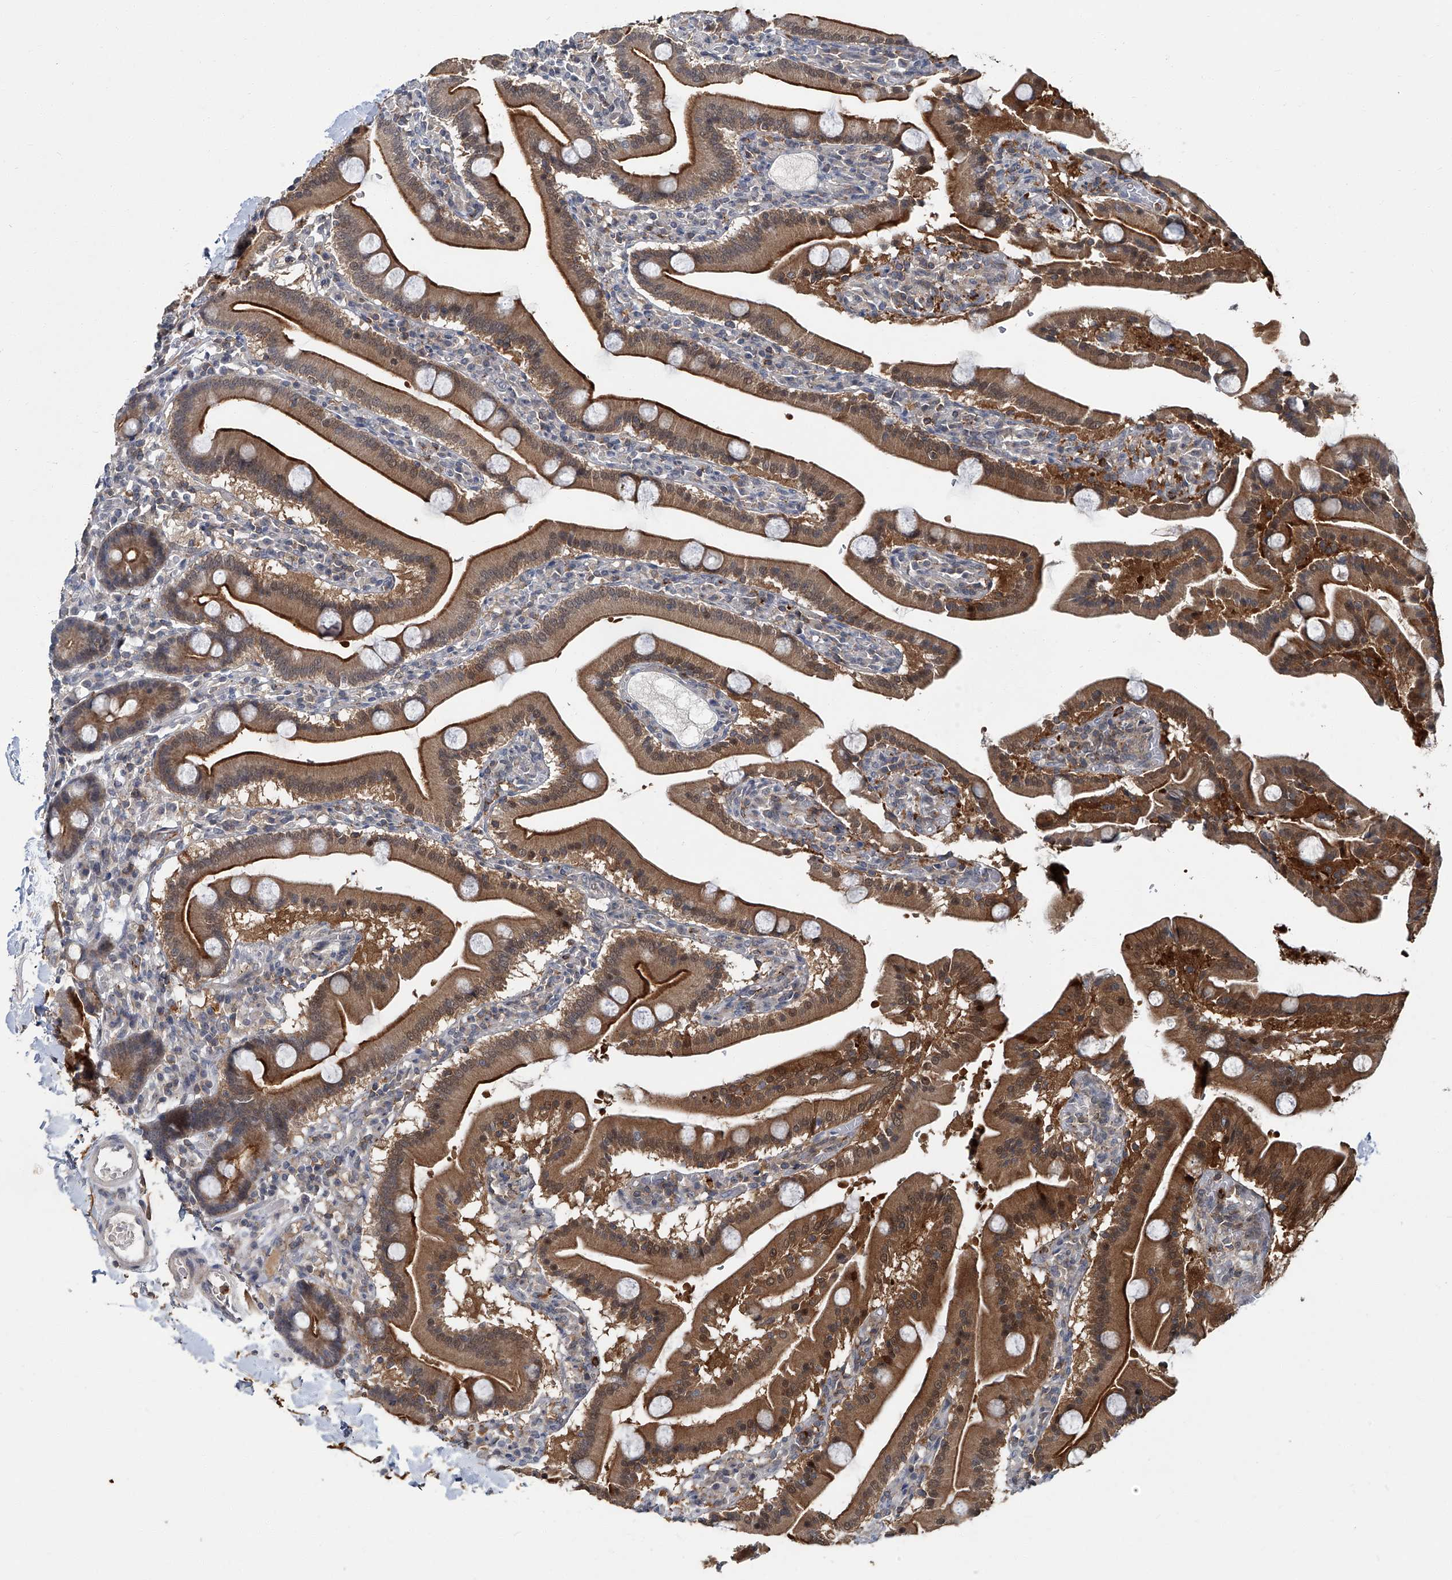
{"staining": {"intensity": "strong", "quantity": ">75%", "location": "cytoplasmic/membranous"}, "tissue": "duodenum", "cell_type": "Glandular cells", "image_type": "normal", "snomed": [{"axis": "morphology", "description": "Normal tissue, NOS"}, {"axis": "topography", "description": "Duodenum"}], "caption": "Glandular cells display strong cytoplasmic/membranous expression in approximately >75% of cells in normal duodenum. (DAB (3,3'-diaminobenzidine) = brown stain, brightfield microscopy at high magnification).", "gene": "AKNAD1", "patient": {"sex": "male", "age": 55}}